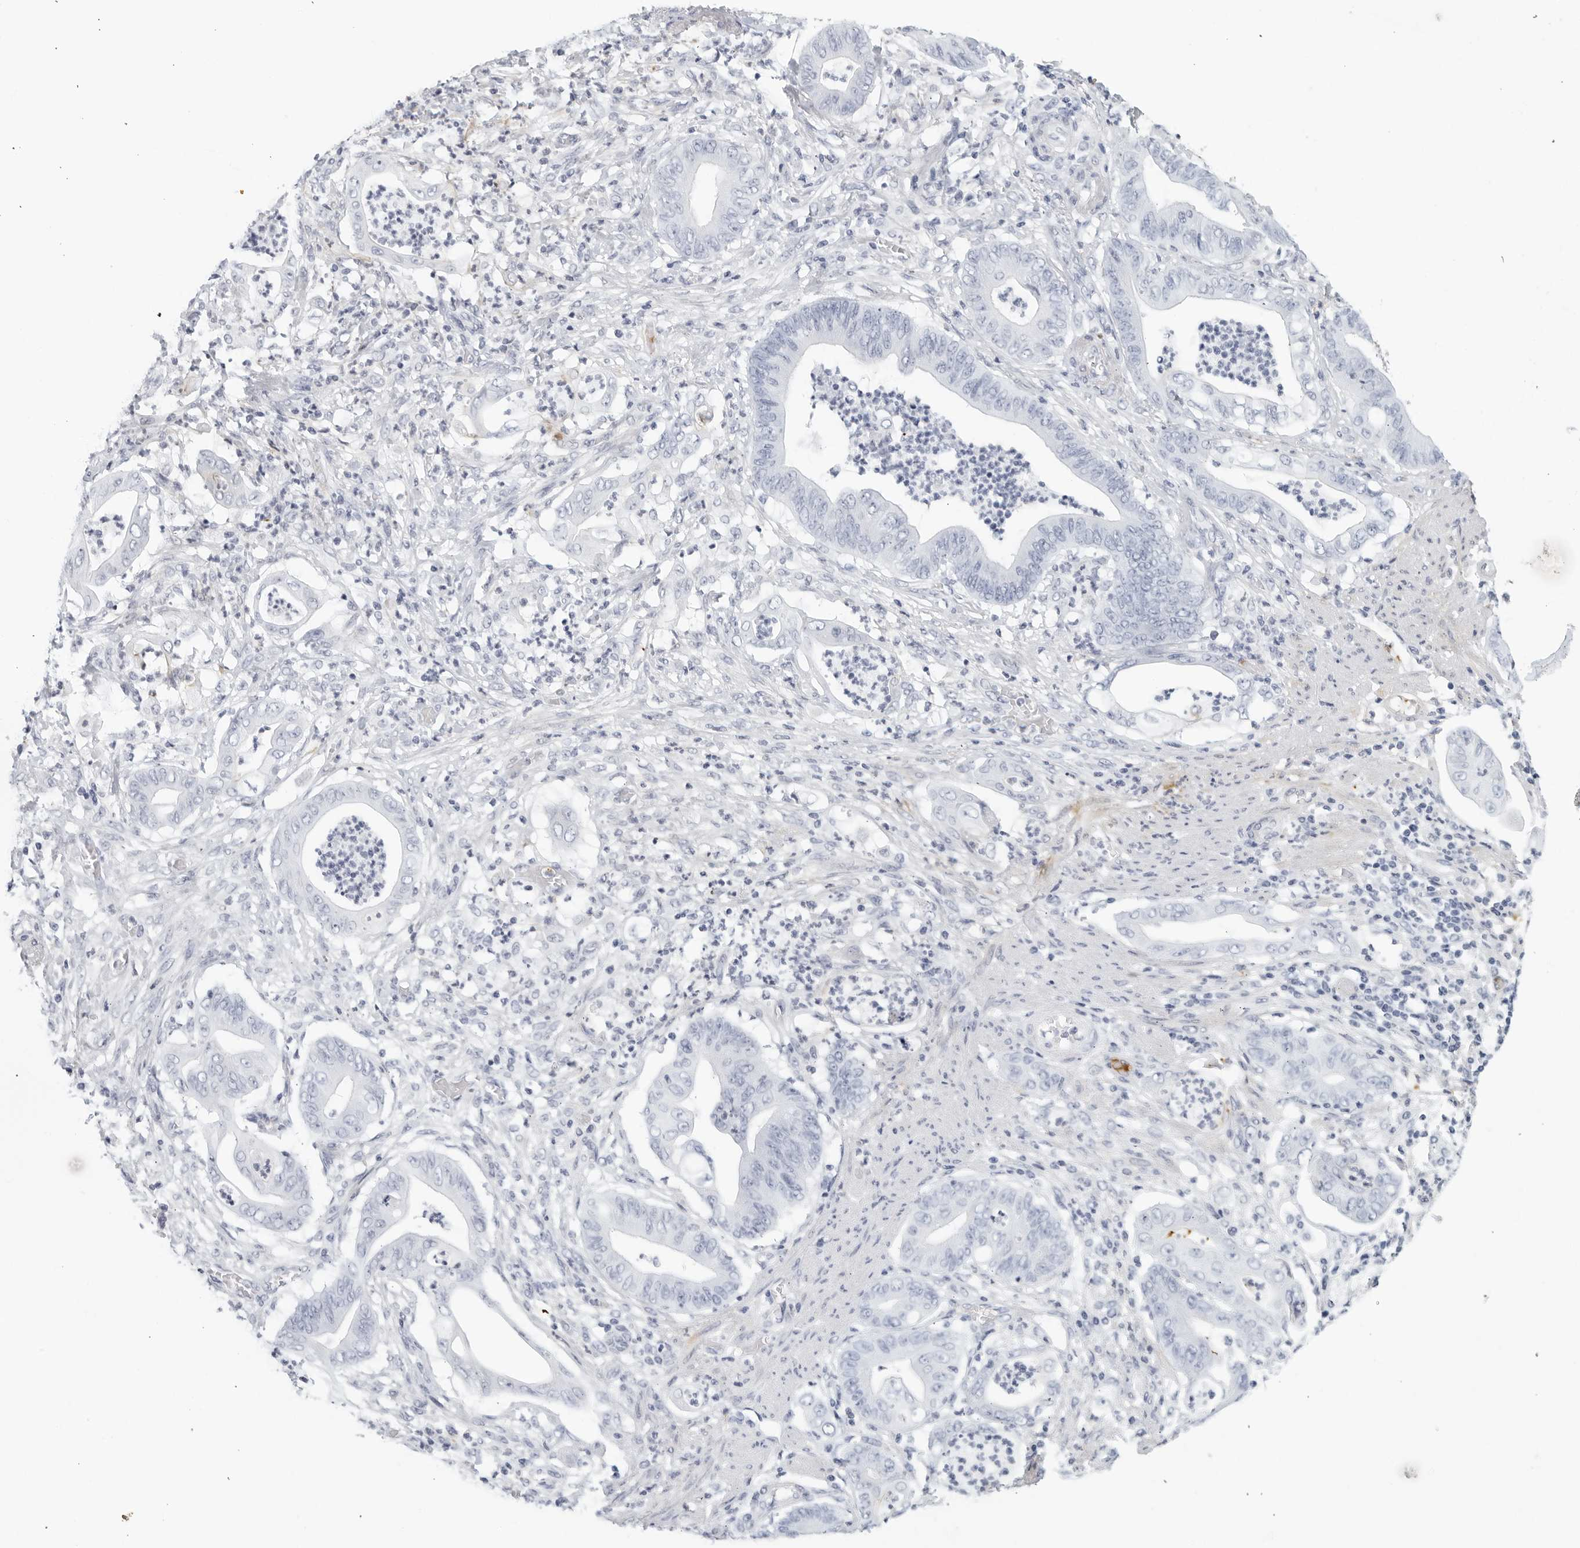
{"staining": {"intensity": "negative", "quantity": "none", "location": "none"}, "tissue": "stomach cancer", "cell_type": "Tumor cells", "image_type": "cancer", "snomed": [{"axis": "morphology", "description": "Adenocarcinoma, NOS"}, {"axis": "topography", "description": "Stomach"}], "caption": "High magnification brightfield microscopy of stomach cancer (adenocarcinoma) stained with DAB (brown) and counterstained with hematoxylin (blue): tumor cells show no significant staining.", "gene": "FGG", "patient": {"sex": "female", "age": 73}}